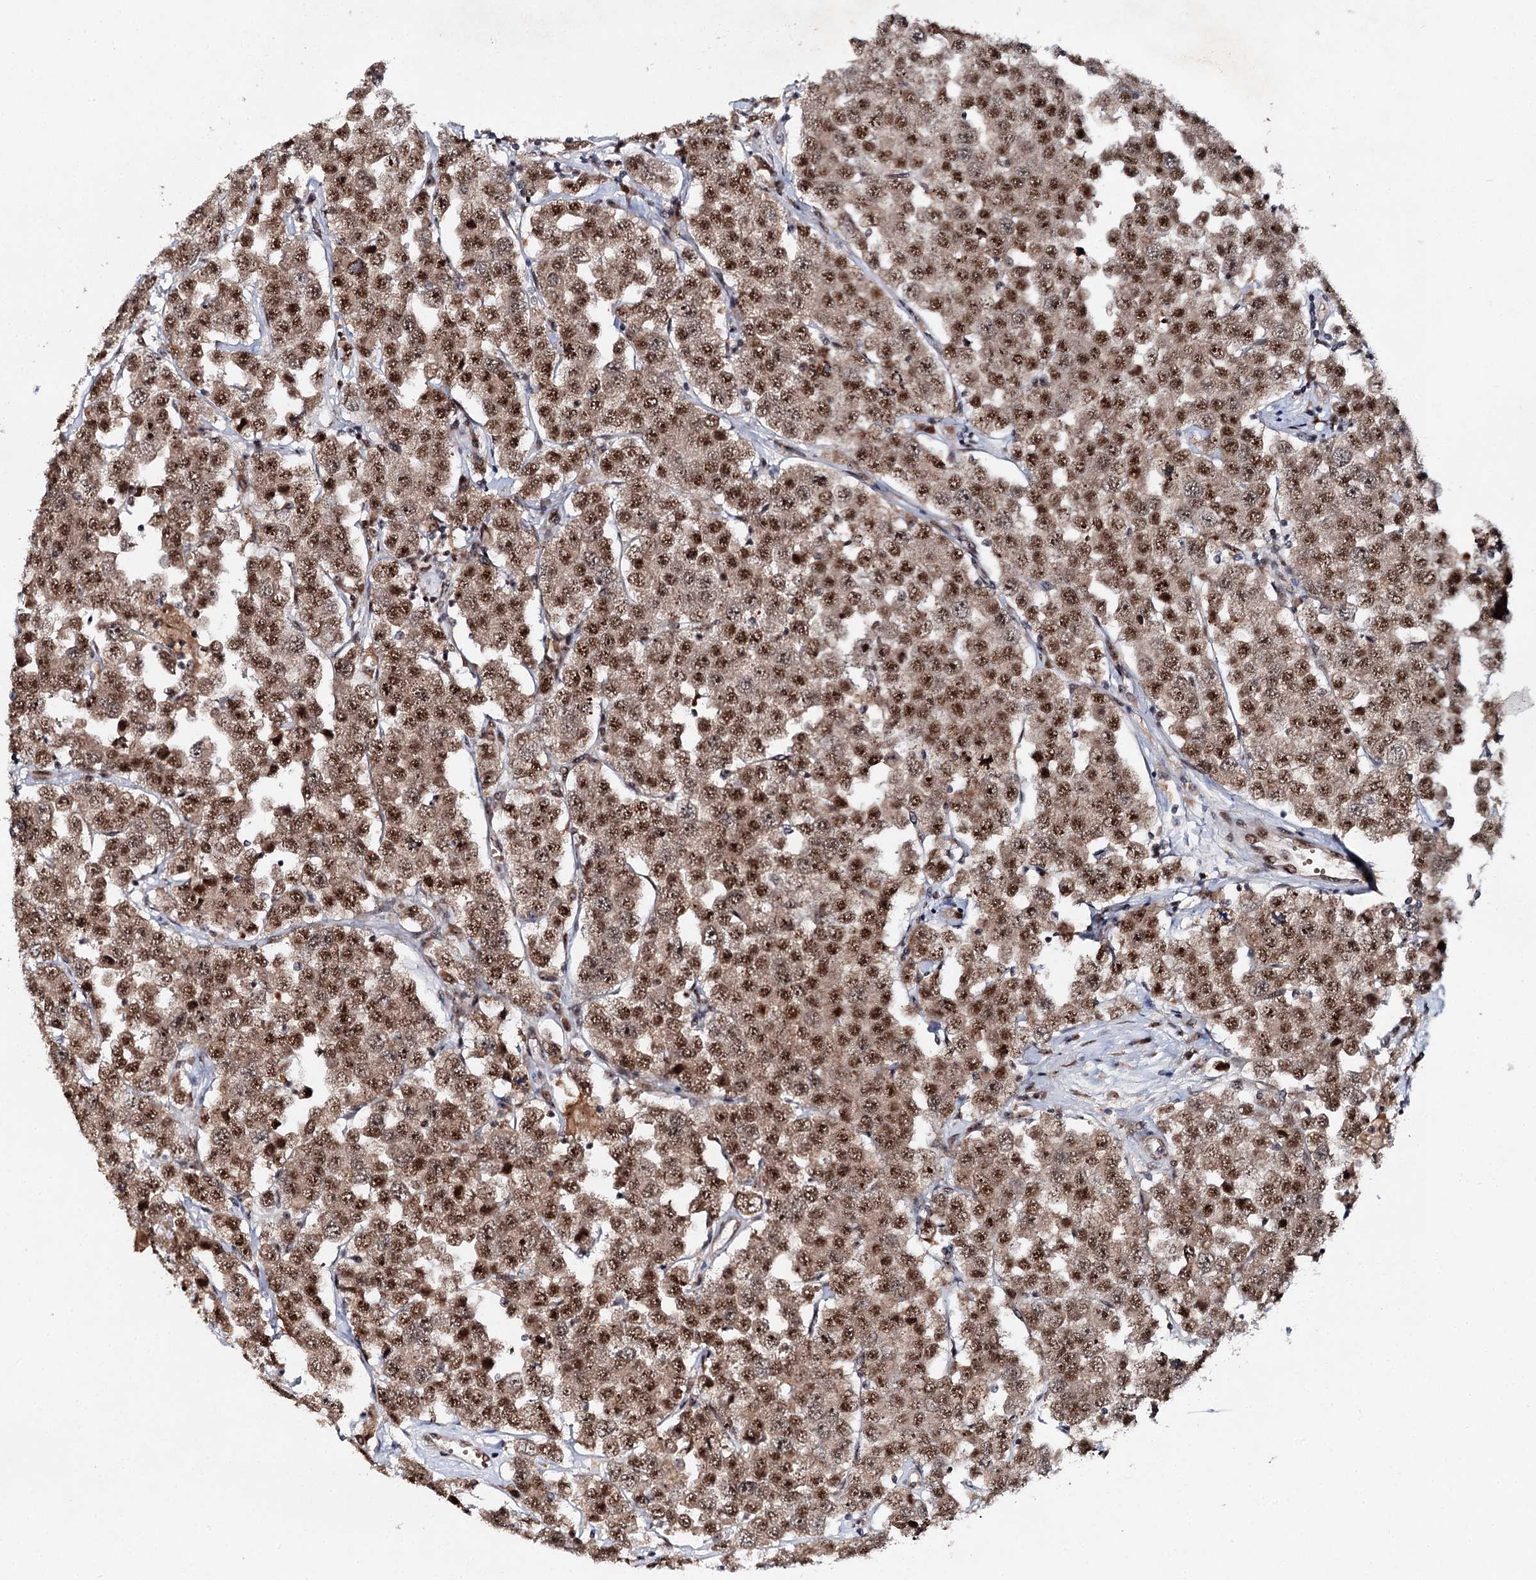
{"staining": {"intensity": "moderate", "quantity": ">75%", "location": "nuclear"}, "tissue": "testis cancer", "cell_type": "Tumor cells", "image_type": "cancer", "snomed": [{"axis": "morphology", "description": "Seminoma, NOS"}, {"axis": "topography", "description": "Testis"}], "caption": "Seminoma (testis) tissue reveals moderate nuclear staining in about >75% of tumor cells, visualized by immunohistochemistry. (Stains: DAB (3,3'-diaminobenzidine) in brown, nuclei in blue, Microscopy: brightfield microscopy at high magnification).", "gene": "BUD13", "patient": {"sex": "male", "age": 28}}